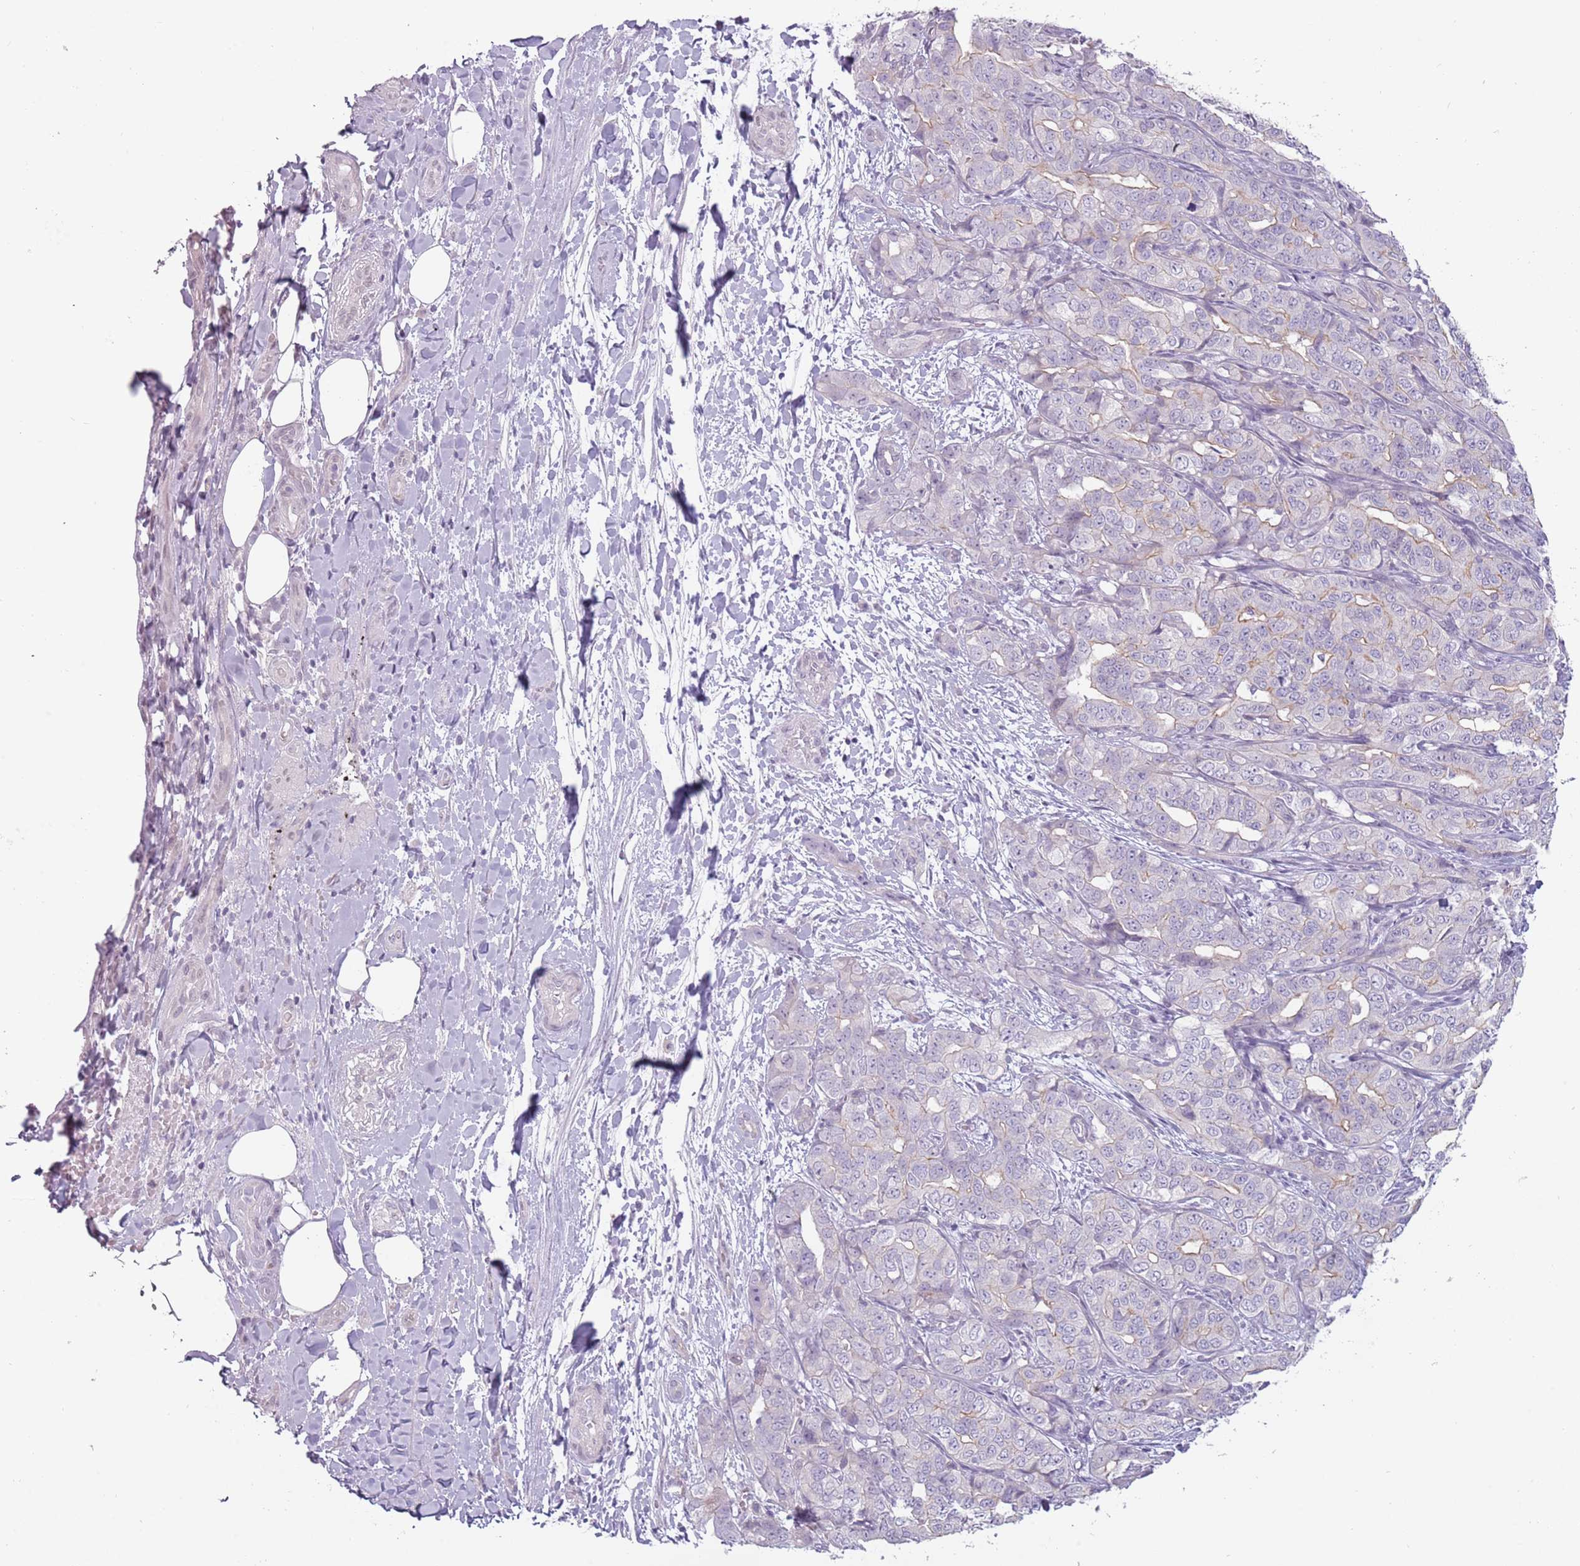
{"staining": {"intensity": "weak", "quantity": "<25%", "location": "cytoplasmic/membranous"}, "tissue": "liver cancer", "cell_type": "Tumor cells", "image_type": "cancer", "snomed": [{"axis": "morphology", "description": "Cholangiocarcinoma"}, {"axis": "topography", "description": "Liver"}], "caption": "Immunohistochemistry histopathology image of neoplastic tissue: human cholangiocarcinoma (liver) stained with DAB (3,3'-diaminobenzidine) displays no significant protein positivity in tumor cells.", "gene": "RFX2", "patient": {"sex": "male", "age": 59}}